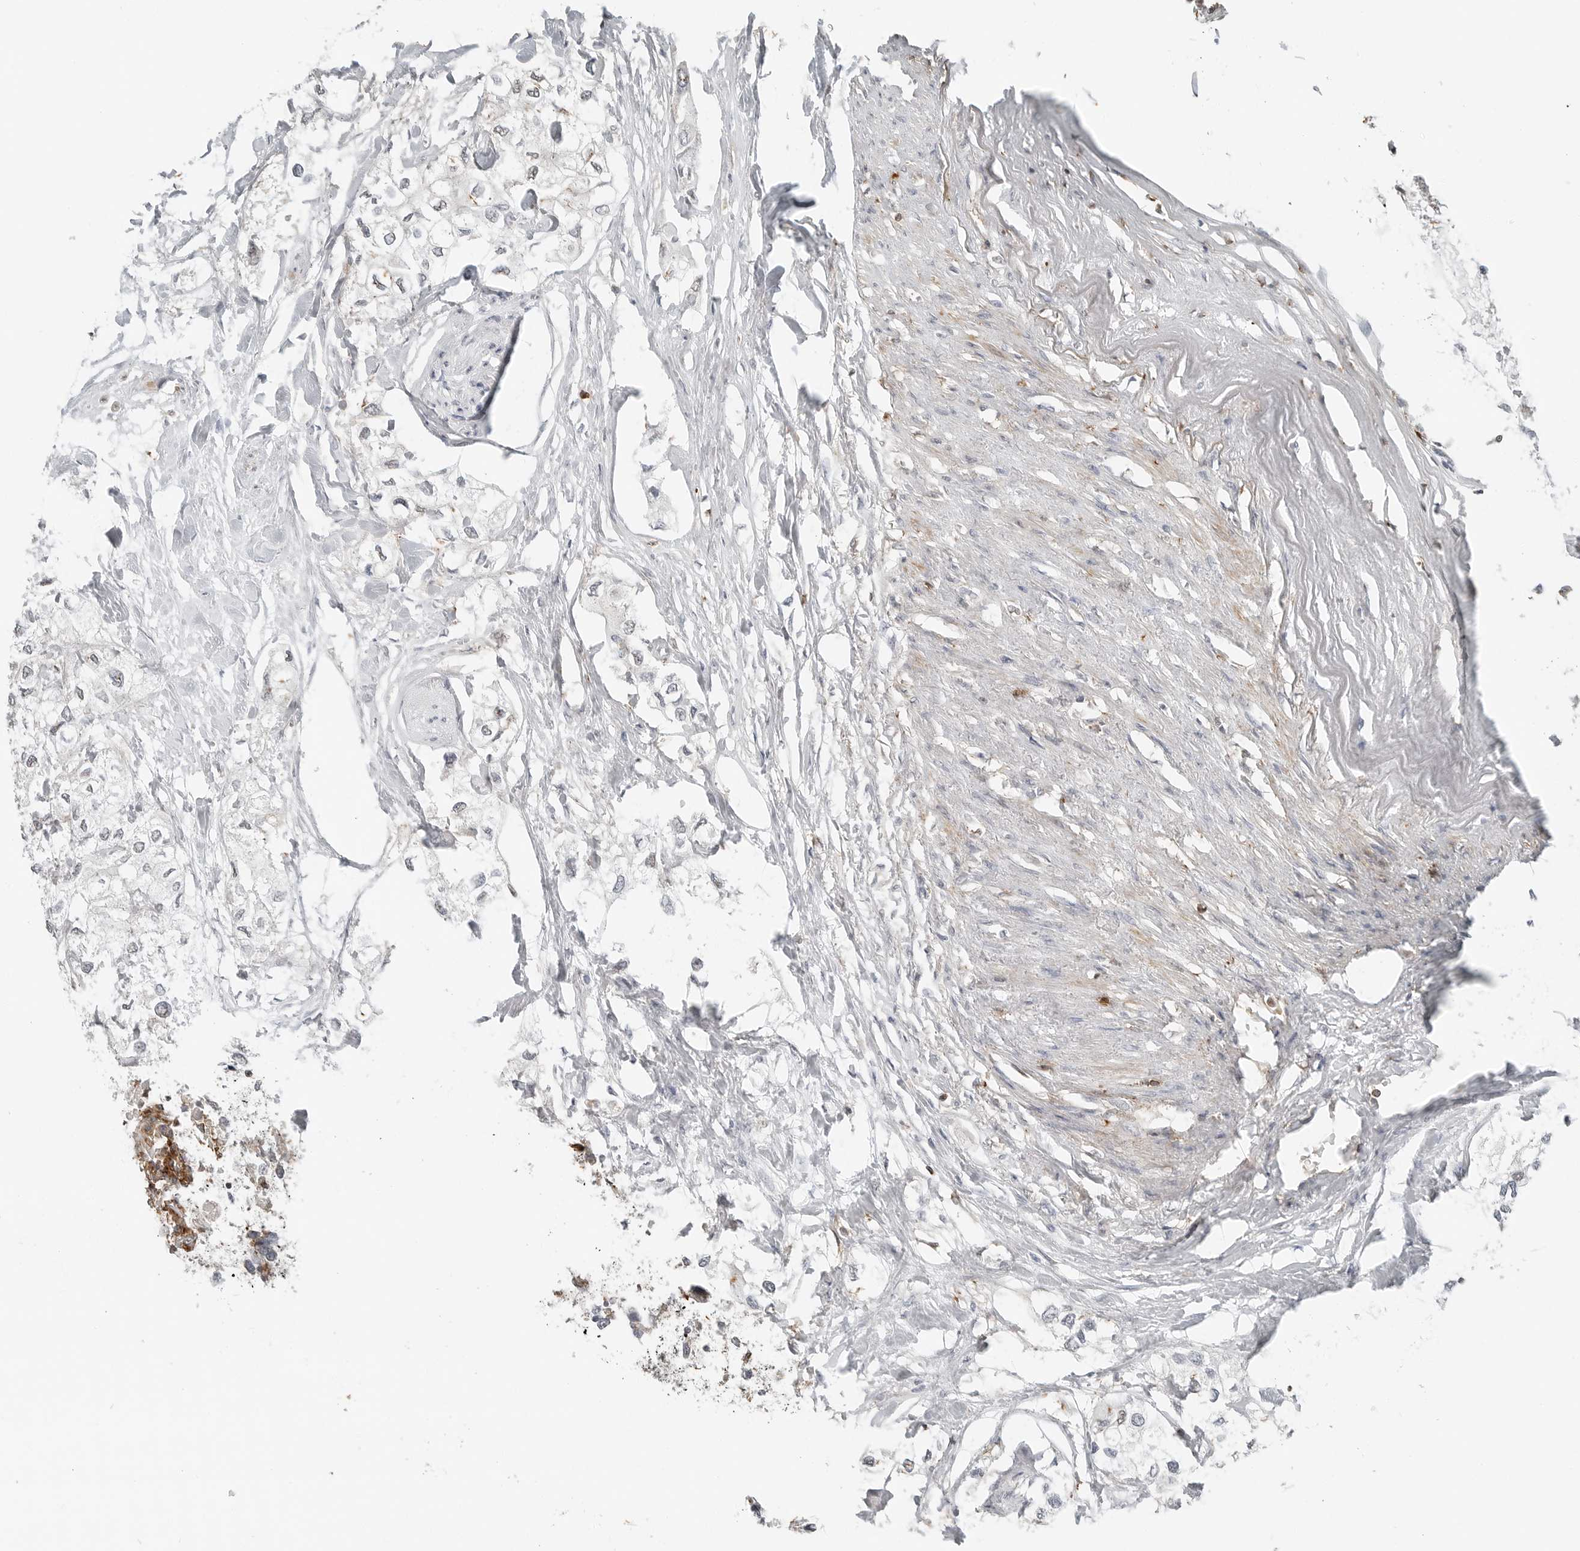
{"staining": {"intensity": "negative", "quantity": "none", "location": "none"}, "tissue": "urothelial cancer", "cell_type": "Tumor cells", "image_type": "cancer", "snomed": [{"axis": "morphology", "description": "Urothelial carcinoma, High grade"}, {"axis": "topography", "description": "Urinary bladder"}], "caption": "A histopathology image of urothelial cancer stained for a protein reveals no brown staining in tumor cells.", "gene": "LEFTY2", "patient": {"sex": "male", "age": 64}}